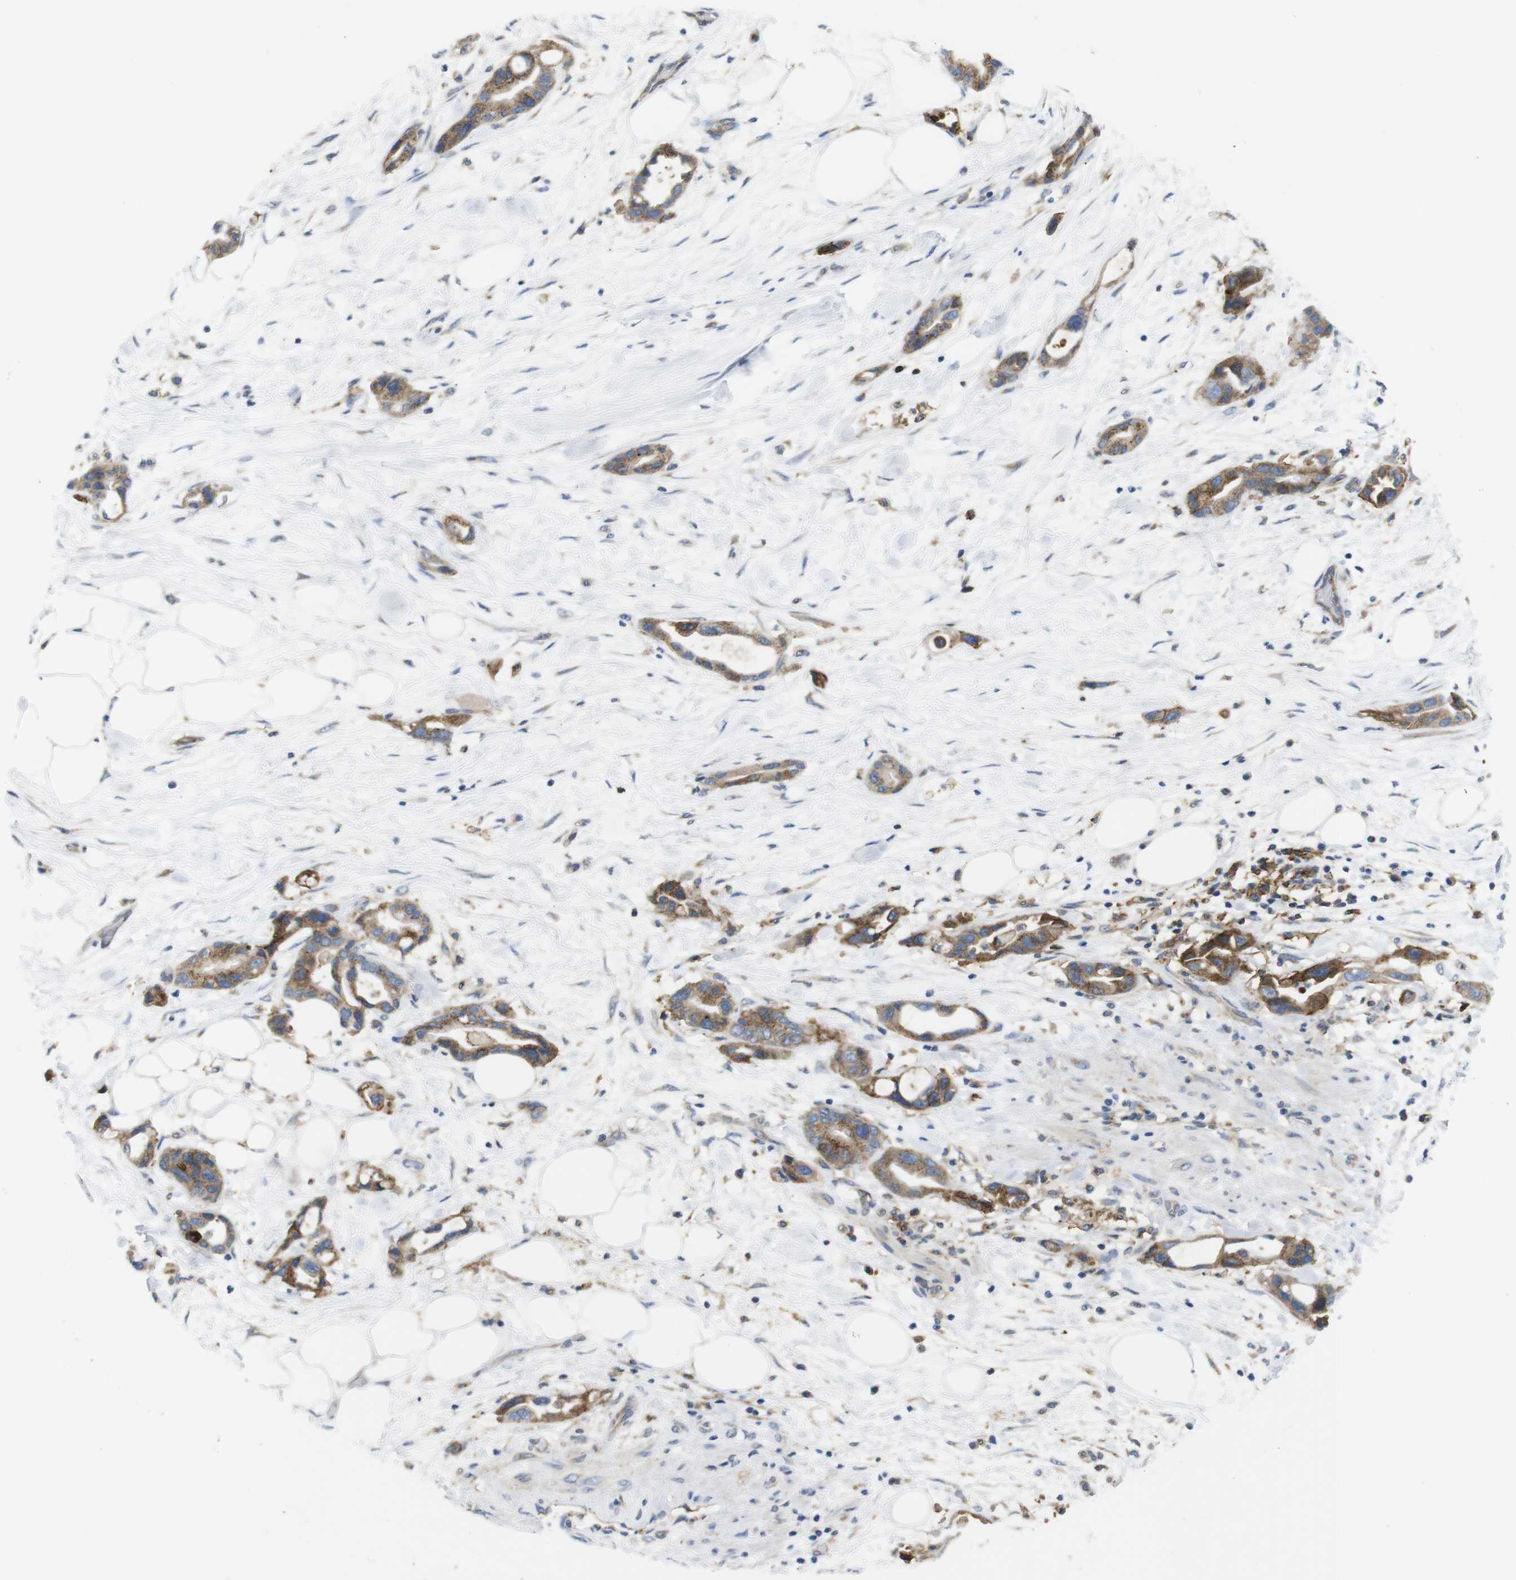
{"staining": {"intensity": "moderate", "quantity": ">75%", "location": "cytoplasmic/membranous"}, "tissue": "pancreatic cancer", "cell_type": "Tumor cells", "image_type": "cancer", "snomed": [{"axis": "morphology", "description": "Adenocarcinoma, NOS"}, {"axis": "topography", "description": "Pancreas"}], "caption": "Immunohistochemistry (IHC) image of neoplastic tissue: human adenocarcinoma (pancreatic) stained using immunohistochemistry (IHC) displays medium levels of moderate protein expression localized specifically in the cytoplasmic/membranous of tumor cells, appearing as a cytoplasmic/membranous brown color.", "gene": "CCR6", "patient": {"sex": "female", "age": 57}}